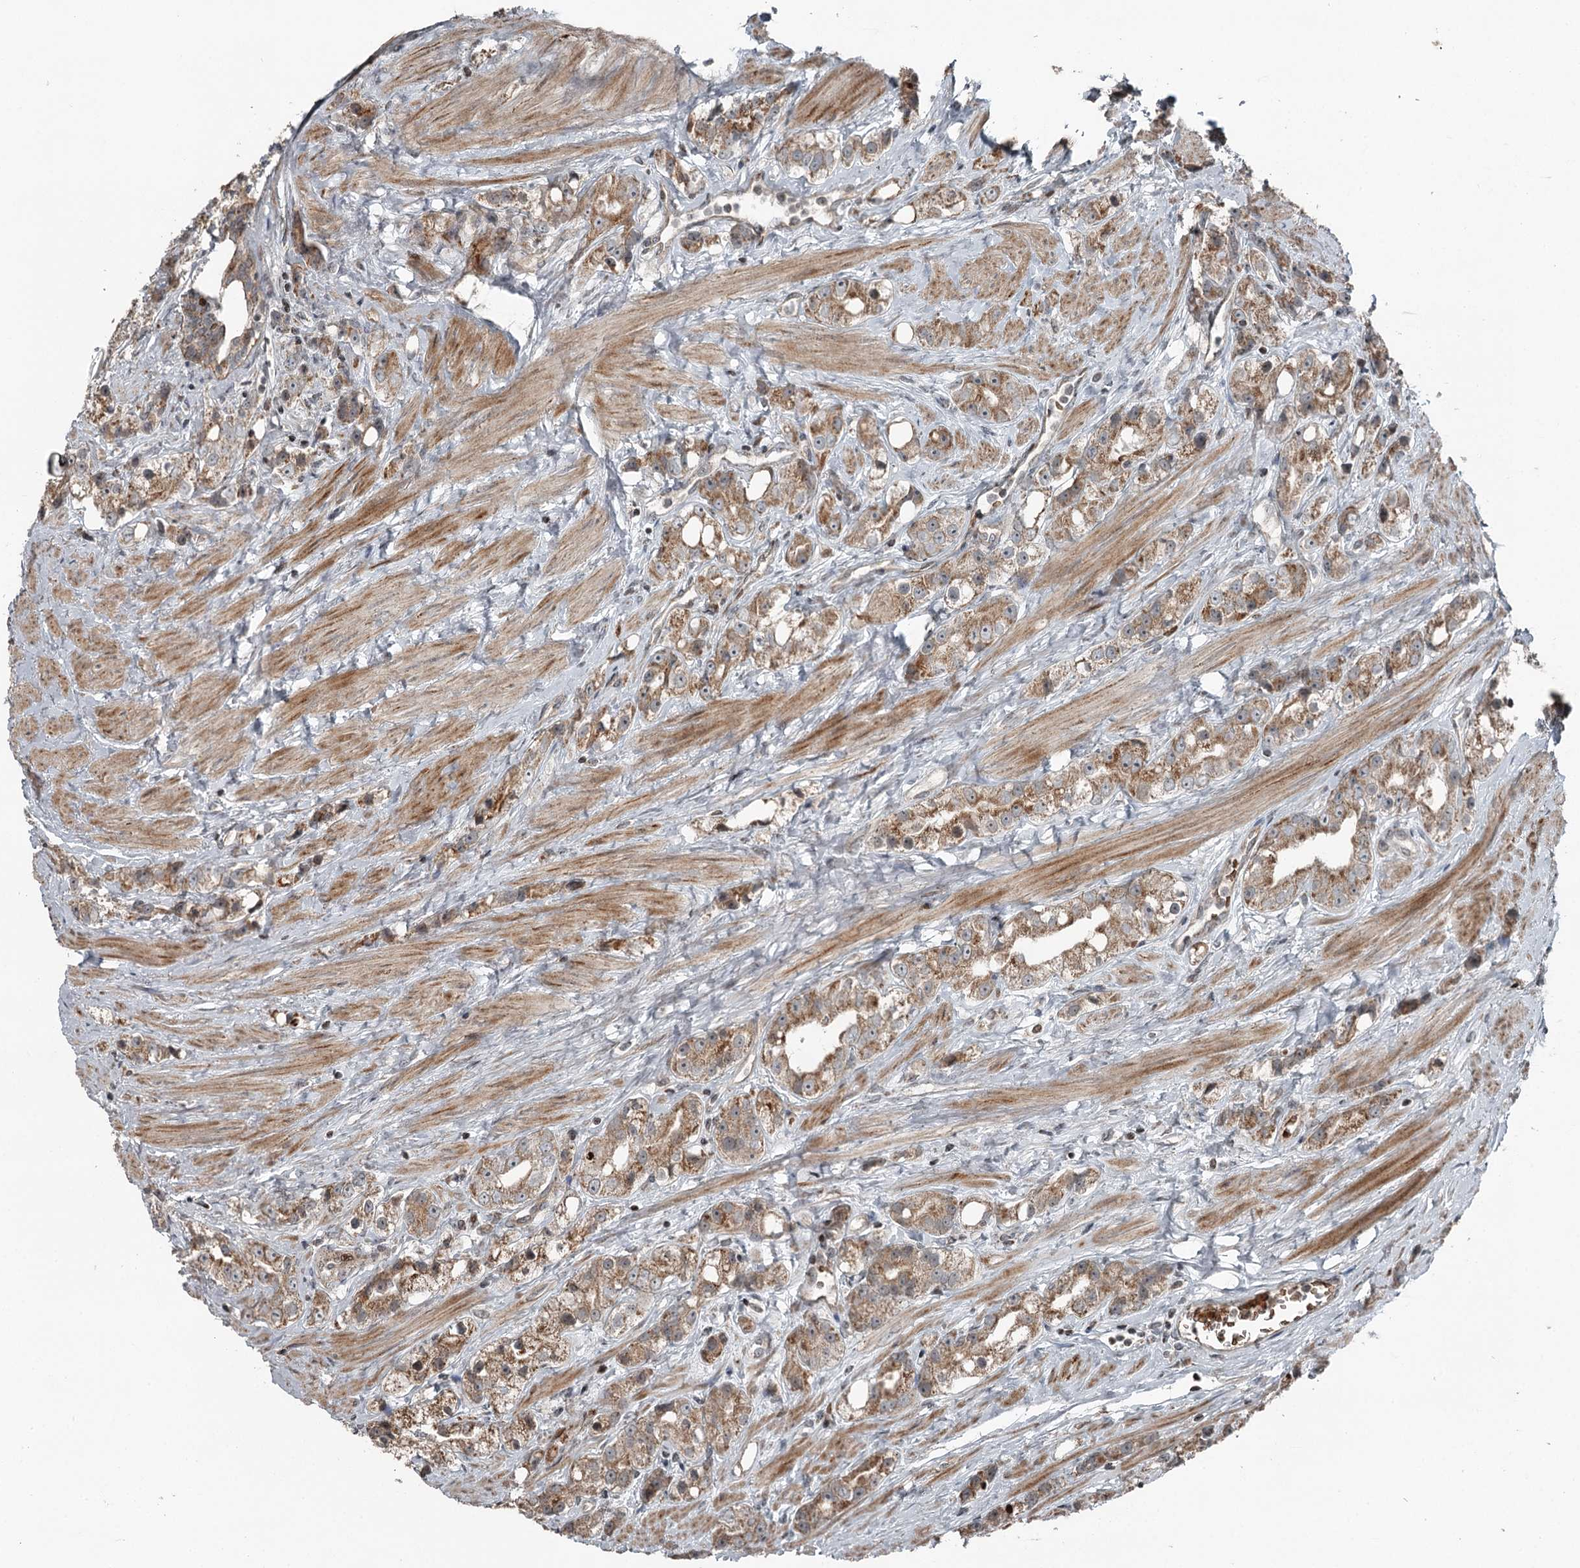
{"staining": {"intensity": "moderate", "quantity": ">75%", "location": "cytoplasmic/membranous"}, "tissue": "prostate cancer", "cell_type": "Tumor cells", "image_type": "cancer", "snomed": [{"axis": "morphology", "description": "Adenocarcinoma, NOS"}, {"axis": "topography", "description": "Prostate"}], "caption": "IHC micrograph of human adenocarcinoma (prostate) stained for a protein (brown), which demonstrates medium levels of moderate cytoplasmic/membranous positivity in about >75% of tumor cells.", "gene": "RASSF8", "patient": {"sex": "male", "age": 79}}